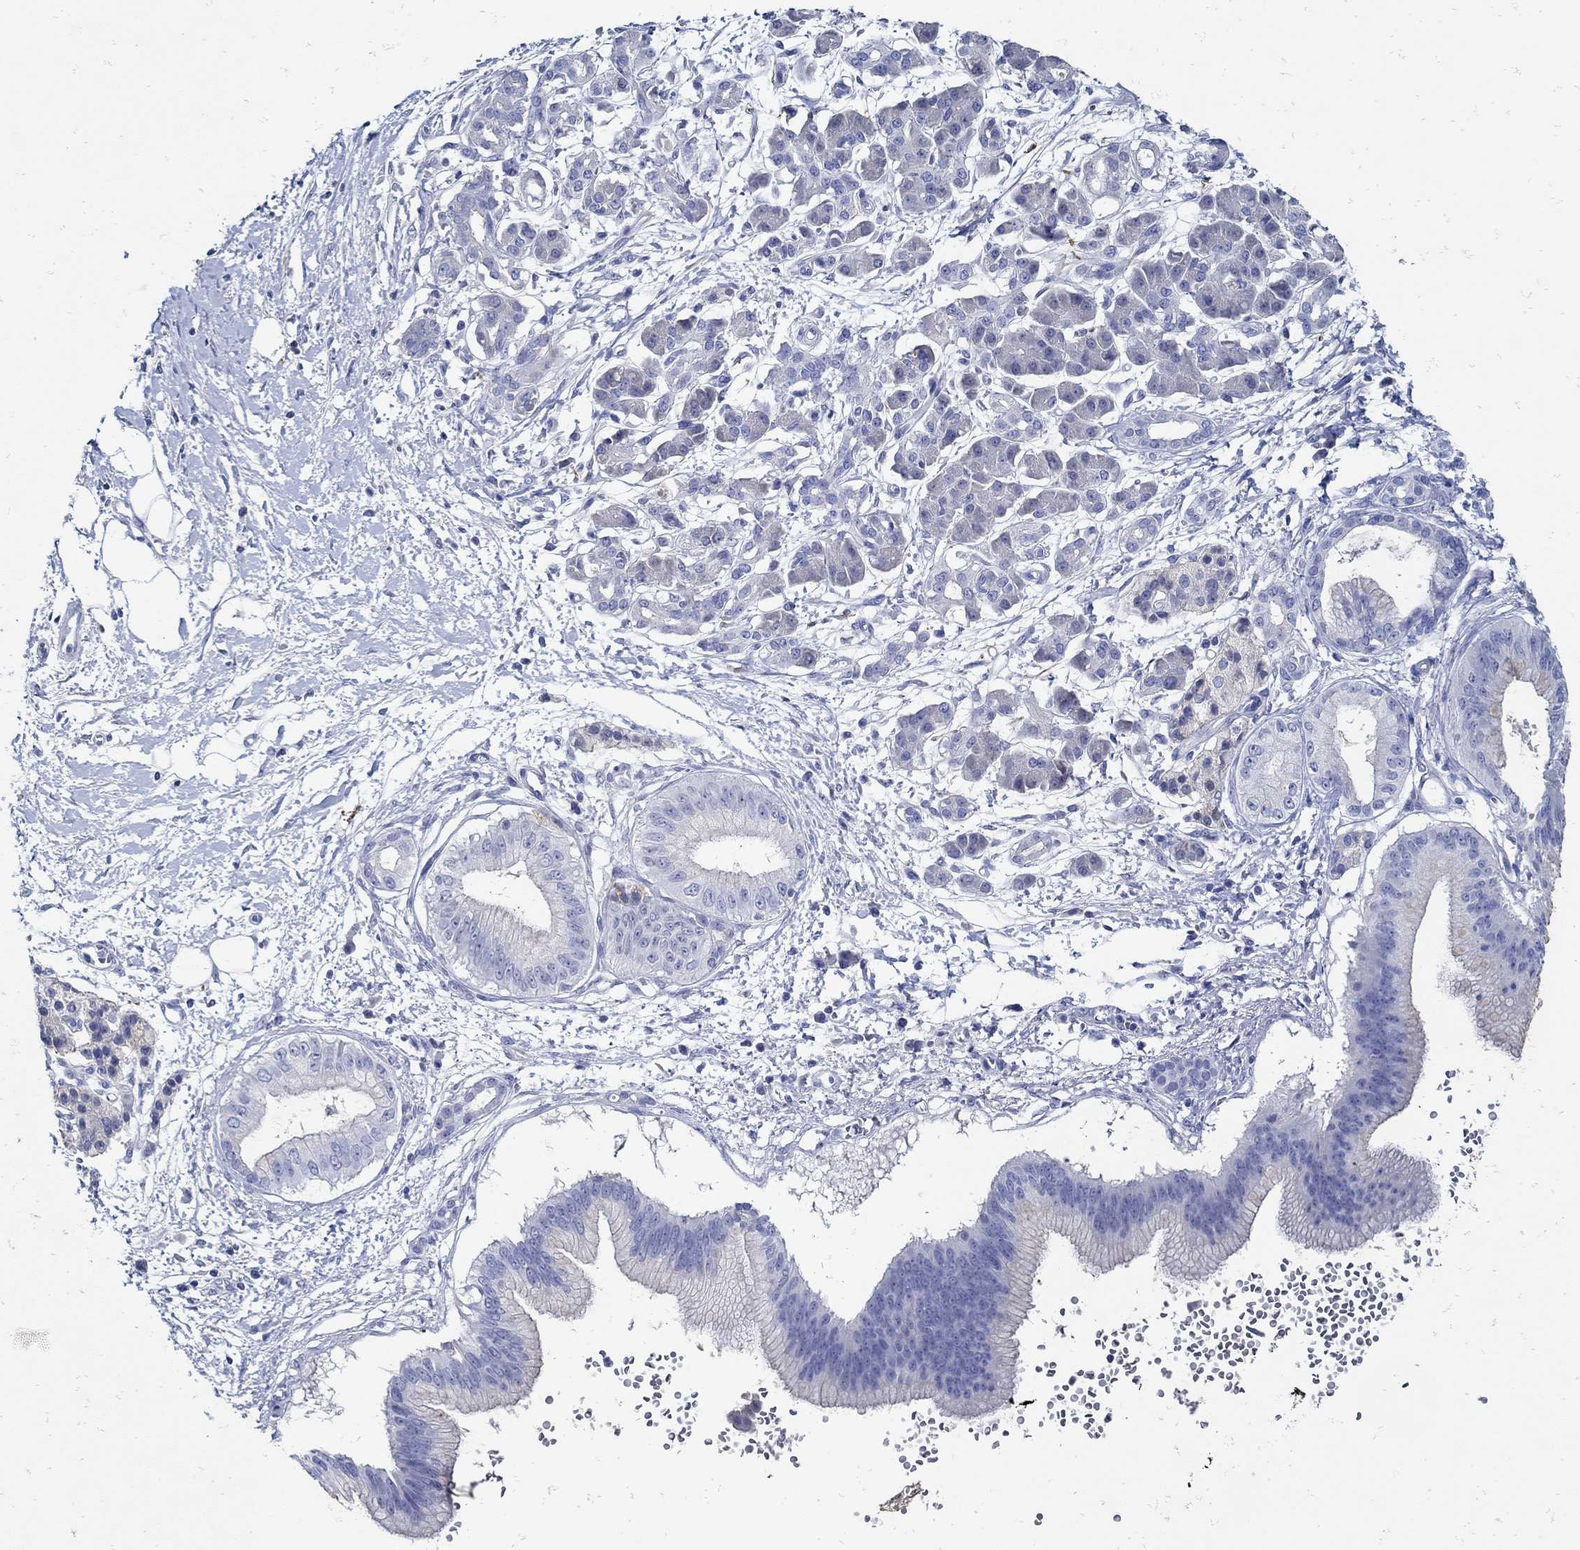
{"staining": {"intensity": "negative", "quantity": "none", "location": "none"}, "tissue": "pancreatic cancer", "cell_type": "Tumor cells", "image_type": "cancer", "snomed": [{"axis": "morphology", "description": "Adenocarcinoma, NOS"}, {"axis": "topography", "description": "Pancreas"}], "caption": "Tumor cells show no significant positivity in pancreatic cancer (adenocarcinoma). Brightfield microscopy of IHC stained with DAB (brown) and hematoxylin (blue), captured at high magnification.", "gene": "NOS1", "patient": {"sex": "male", "age": 72}}